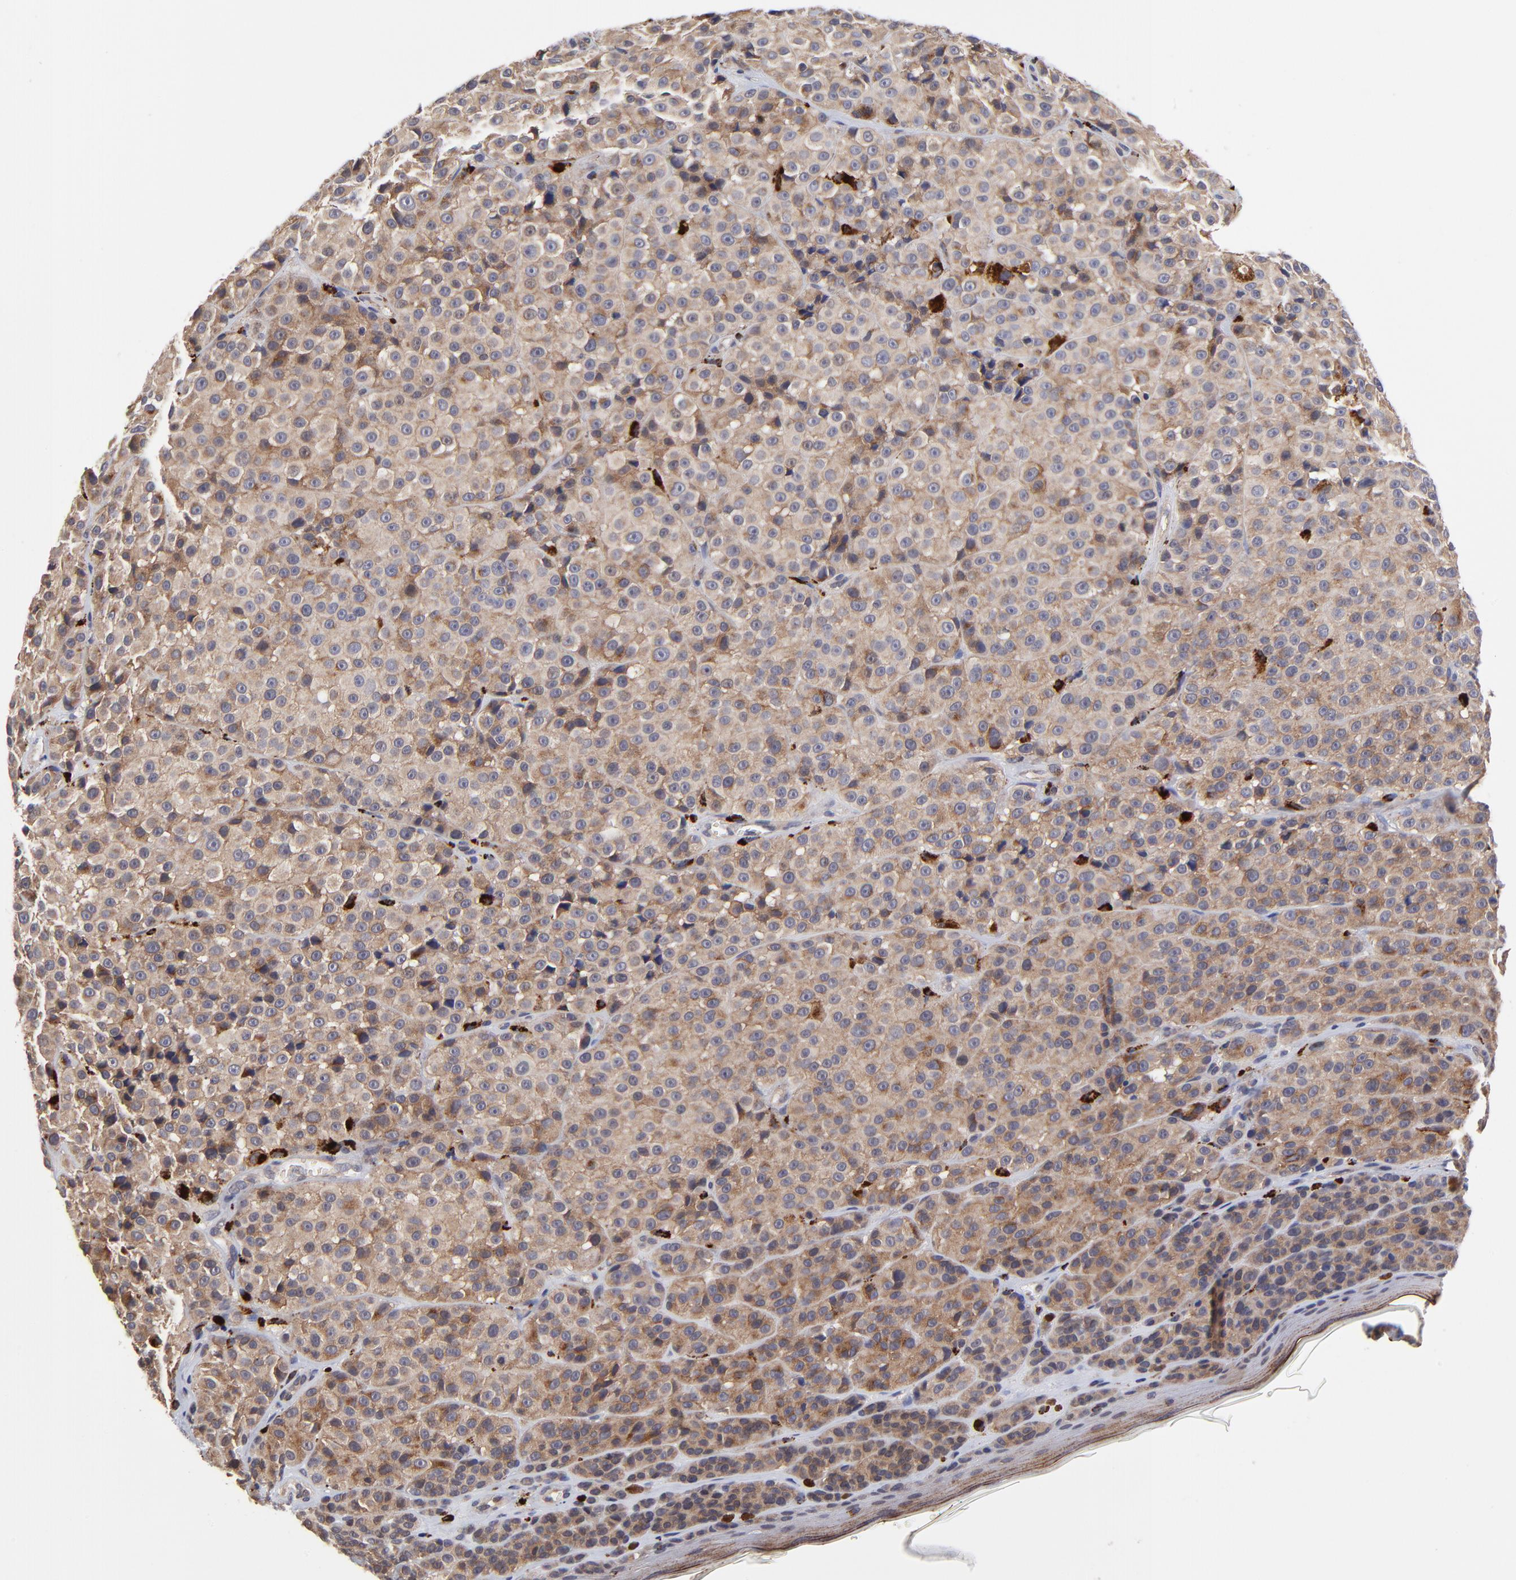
{"staining": {"intensity": "moderate", "quantity": "25%-75%", "location": "cytoplasmic/membranous"}, "tissue": "melanoma", "cell_type": "Tumor cells", "image_type": "cancer", "snomed": [{"axis": "morphology", "description": "Malignant melanoma, NOS"}, {"axis": "topography", "description": "Skin"}], "caption": "Malignant melanoma stained with DAB immunohistochemistry (IHC) shows medium levels of moderate cytoplasmic/membranous staining in about 25%-75% of tumor cells. (DAB (3,3'-diaminobenzidine) = brown stain, brightfield microscopy at high magnification).", "gene": "PDE4B", "patient": {"sex": "female", "age": 75}}